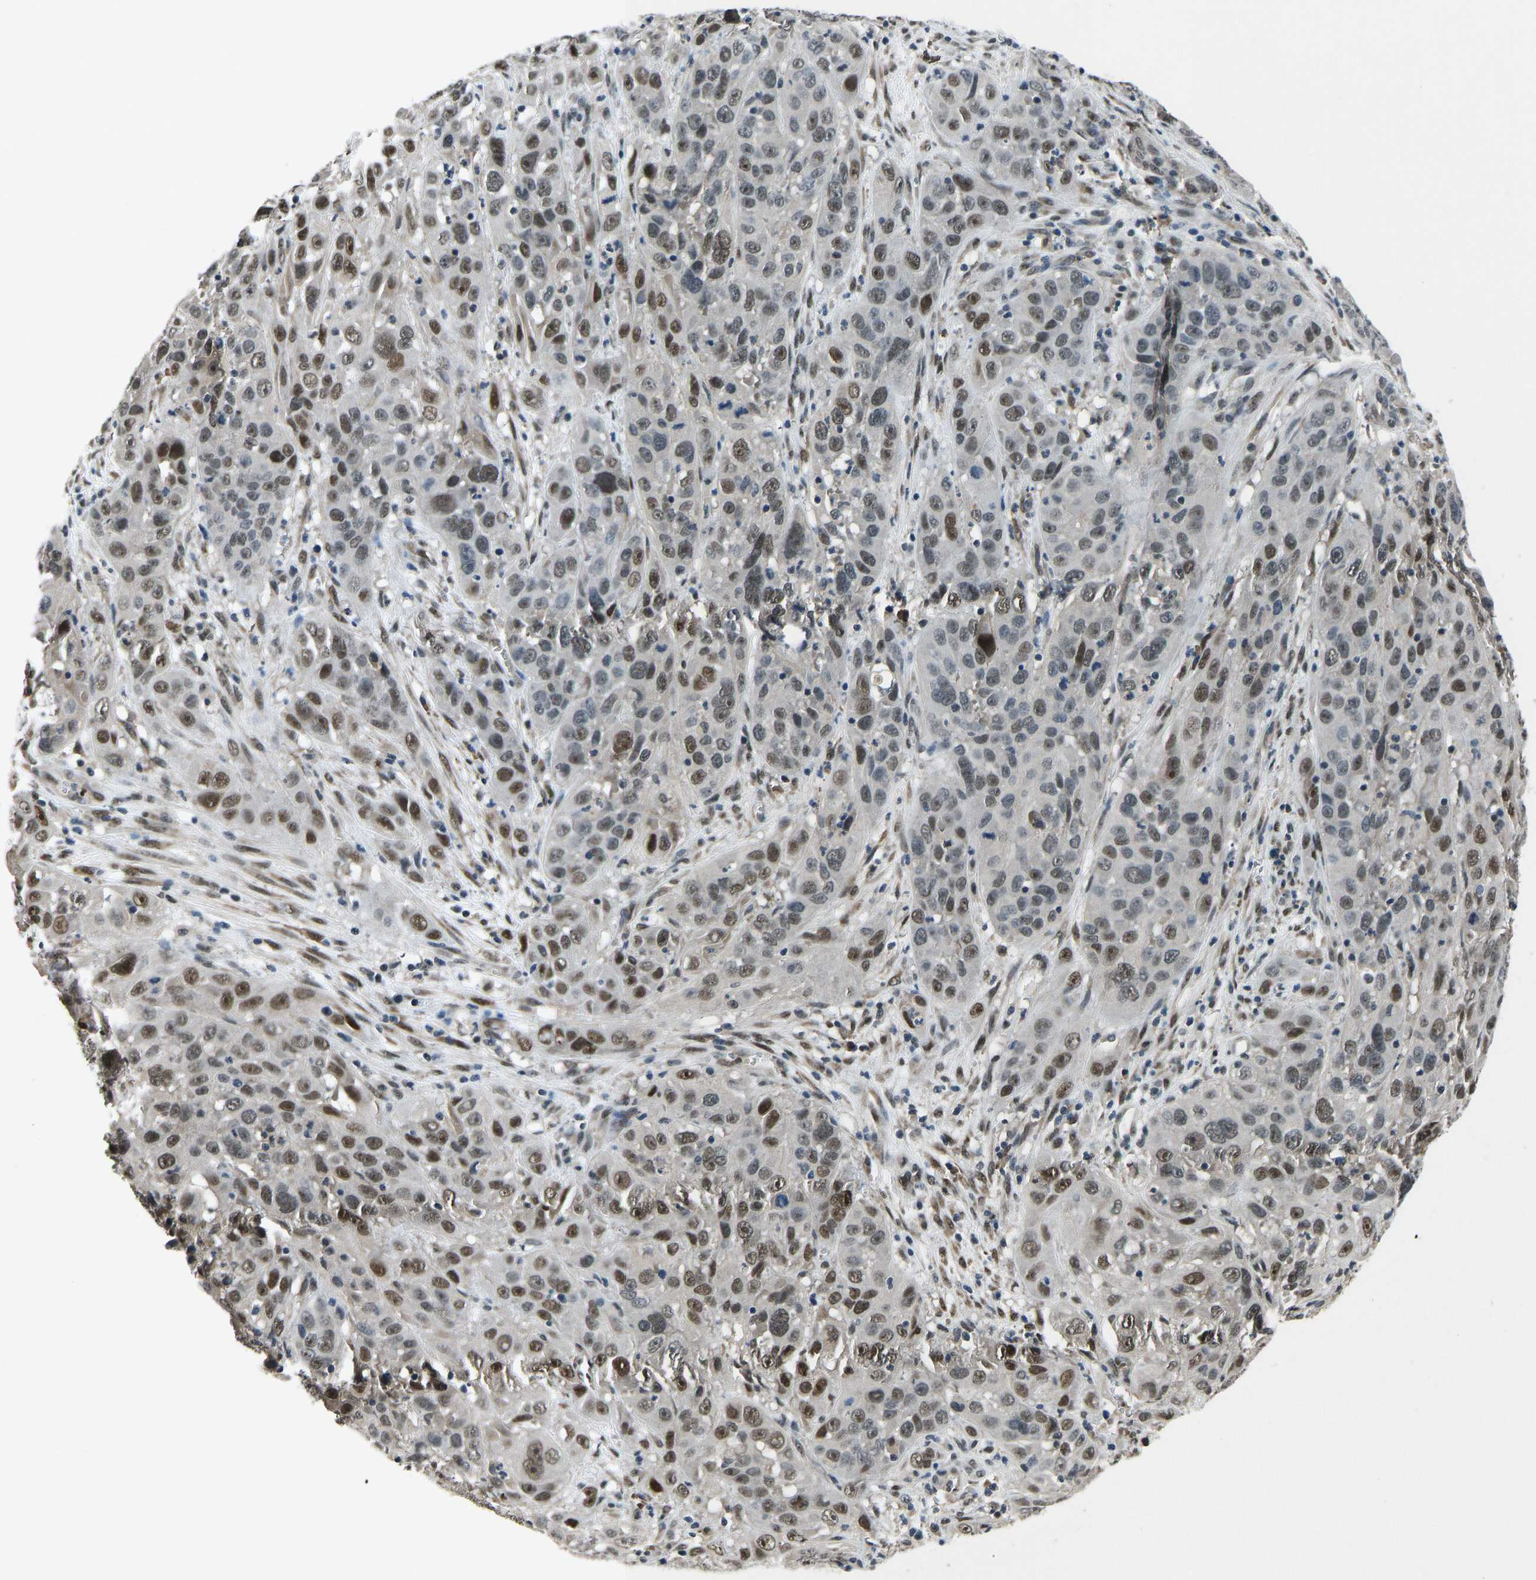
{"staining": {"intensity": "moderate", "quantity": "25%-75%", "location": "nuclear"}, "tissue": "cervical cancer", "cell_type": "Tumor cells", "image_type": "cancer", "snomed": [{"axis": "morphology", "description": "Squamous cell carcinoma, NOS"}, {"axis": "topography", "description": "Cervix"}], "caption": "A brown stain labels moderate nuclear positivity of a protein in squamous cell carcinoma (cervical) tumor cells.", "gene": "FOS", "patient": {"sex": "female", "age": 32}}